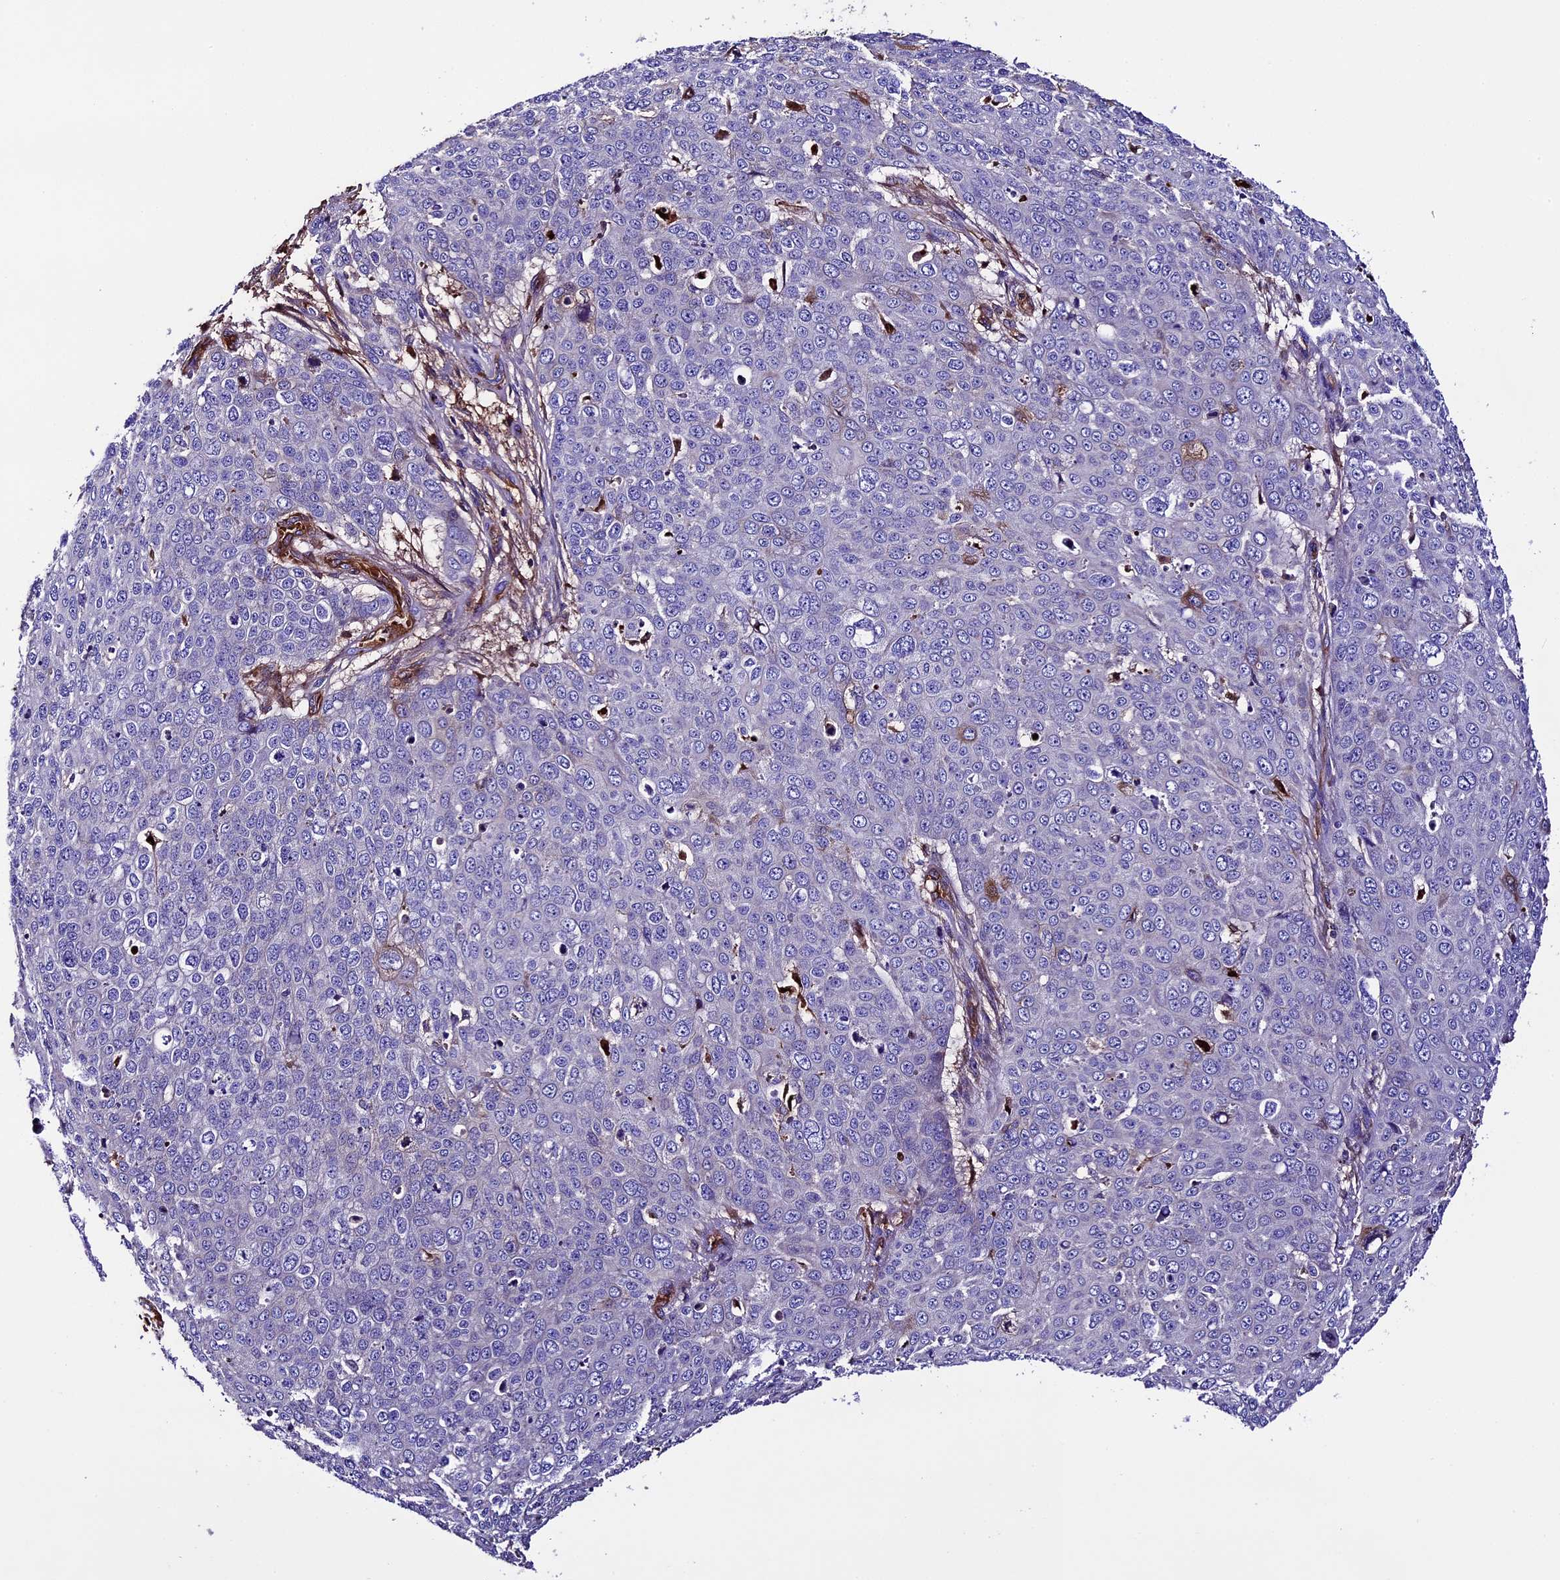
{"staining": {"intensity": "negative", "quantity": "none", "location": "none"}, "tissue": "skin cancer", "cell_type": "Tumor cells", "image_type": "cancer", "snomed": [{"axis": "morphology", "description": "Squamous cell carcinoma, NOS"}, {"axis": "topography", "description": "Skin"}], "caption": "This is a photomicrograph of immunohistochemistry (IHC) staining of skin cancer (squamous cell carcinoma), which shows no staining in tumor cells.", "gene": "TCP11L2", "patient": {"sex": "male", "age": 71}}